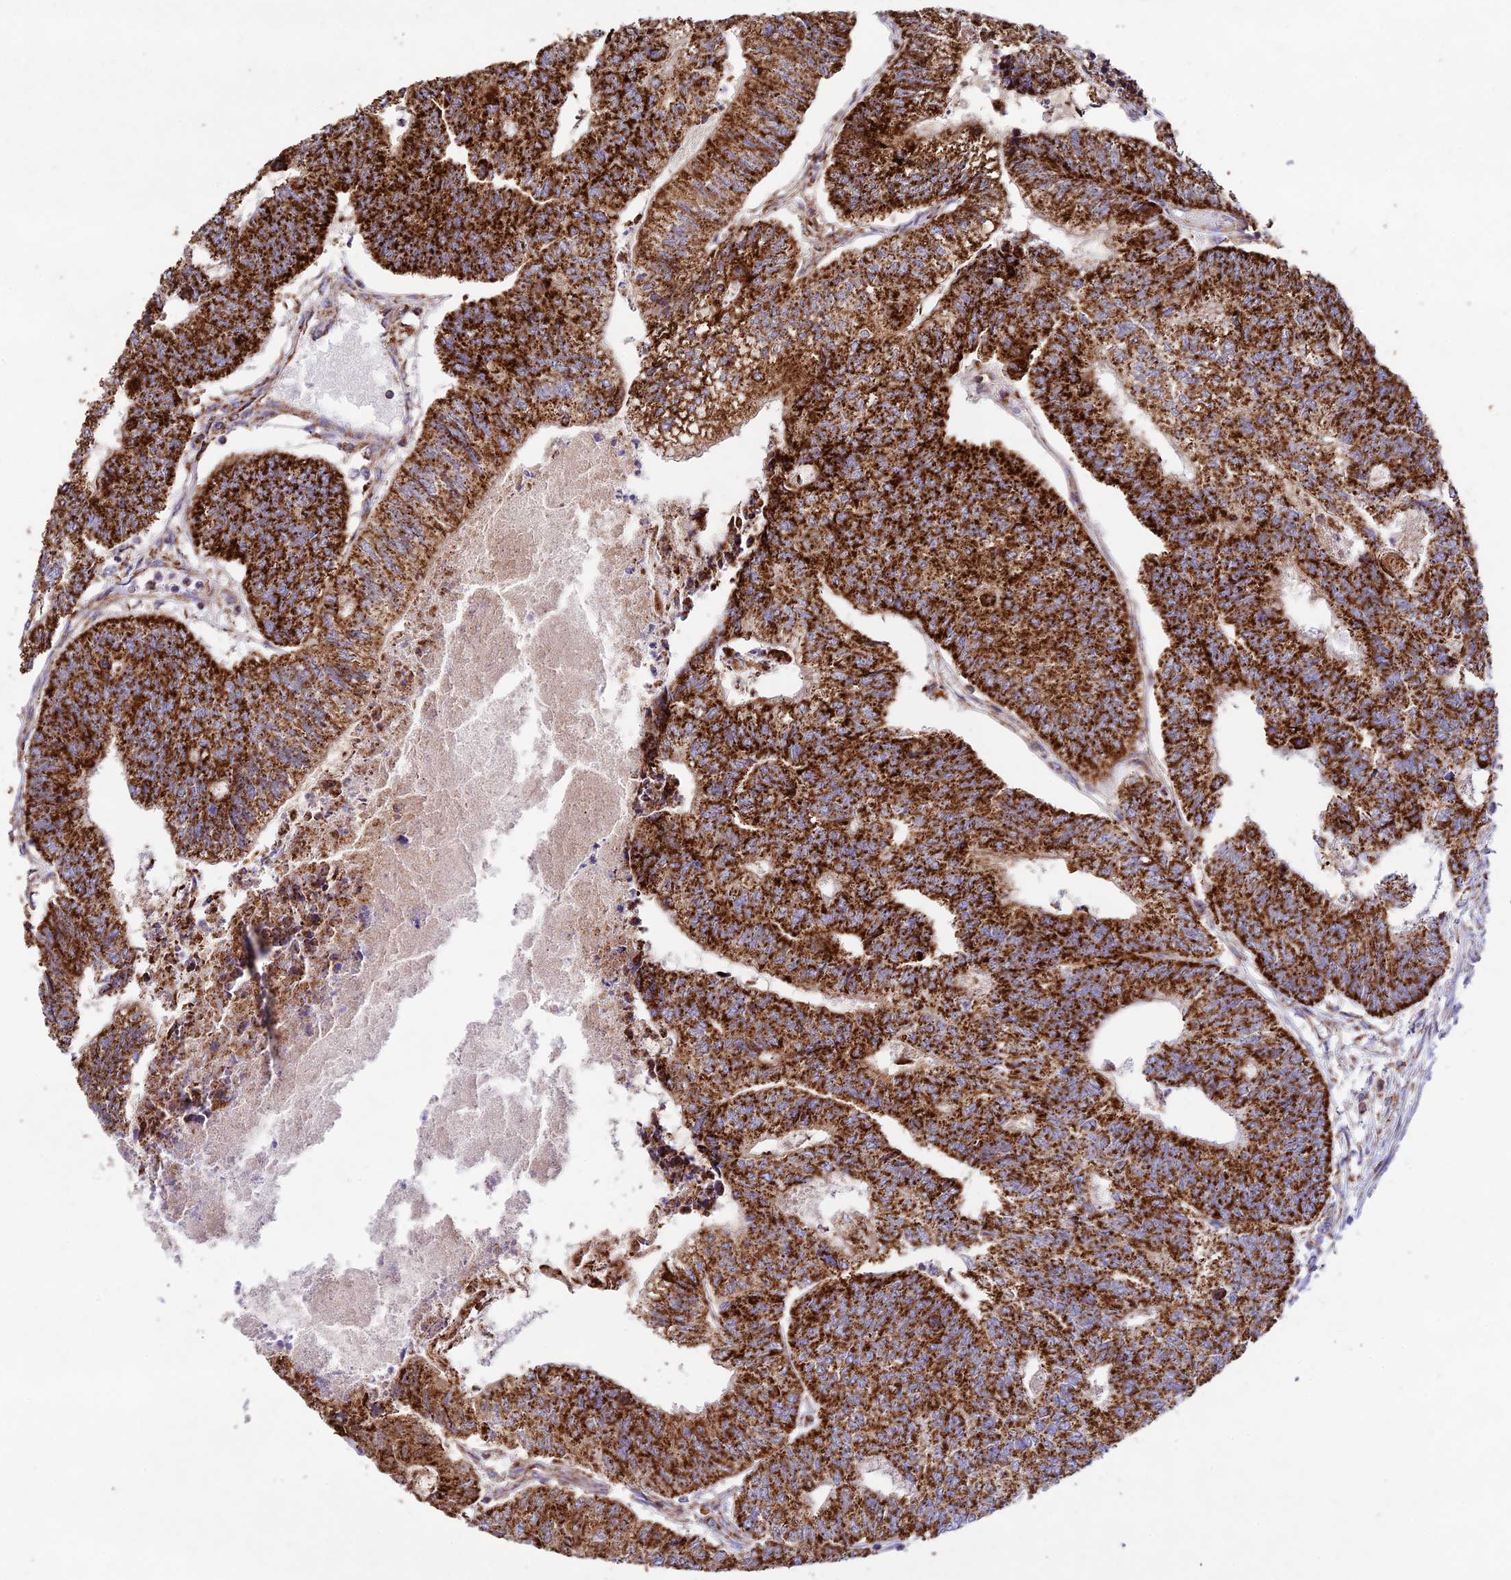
{"staining": {"intensity": "strong", "quantity": ">75%", "location": "cytoplasmic/membranous"}, "tissue": "colorectal cancer", "cell_type": "Tumor cells", "image_type": "cancer", "snomed": [{"axis": "morphology", "description": "Adenocarcinoma, NOS"}, {"axis": "topography", "description": "Colon"}], "caption": "Strong cytoplasmic/membranous positivity for a protein is appreciated in approximately >75% of tumor cells of adenocarcinoma (colorectal) using immunohistochemistry (IHC).", "gene": "KHDC3L", "patient": {"sex": "female", "age": 67}}